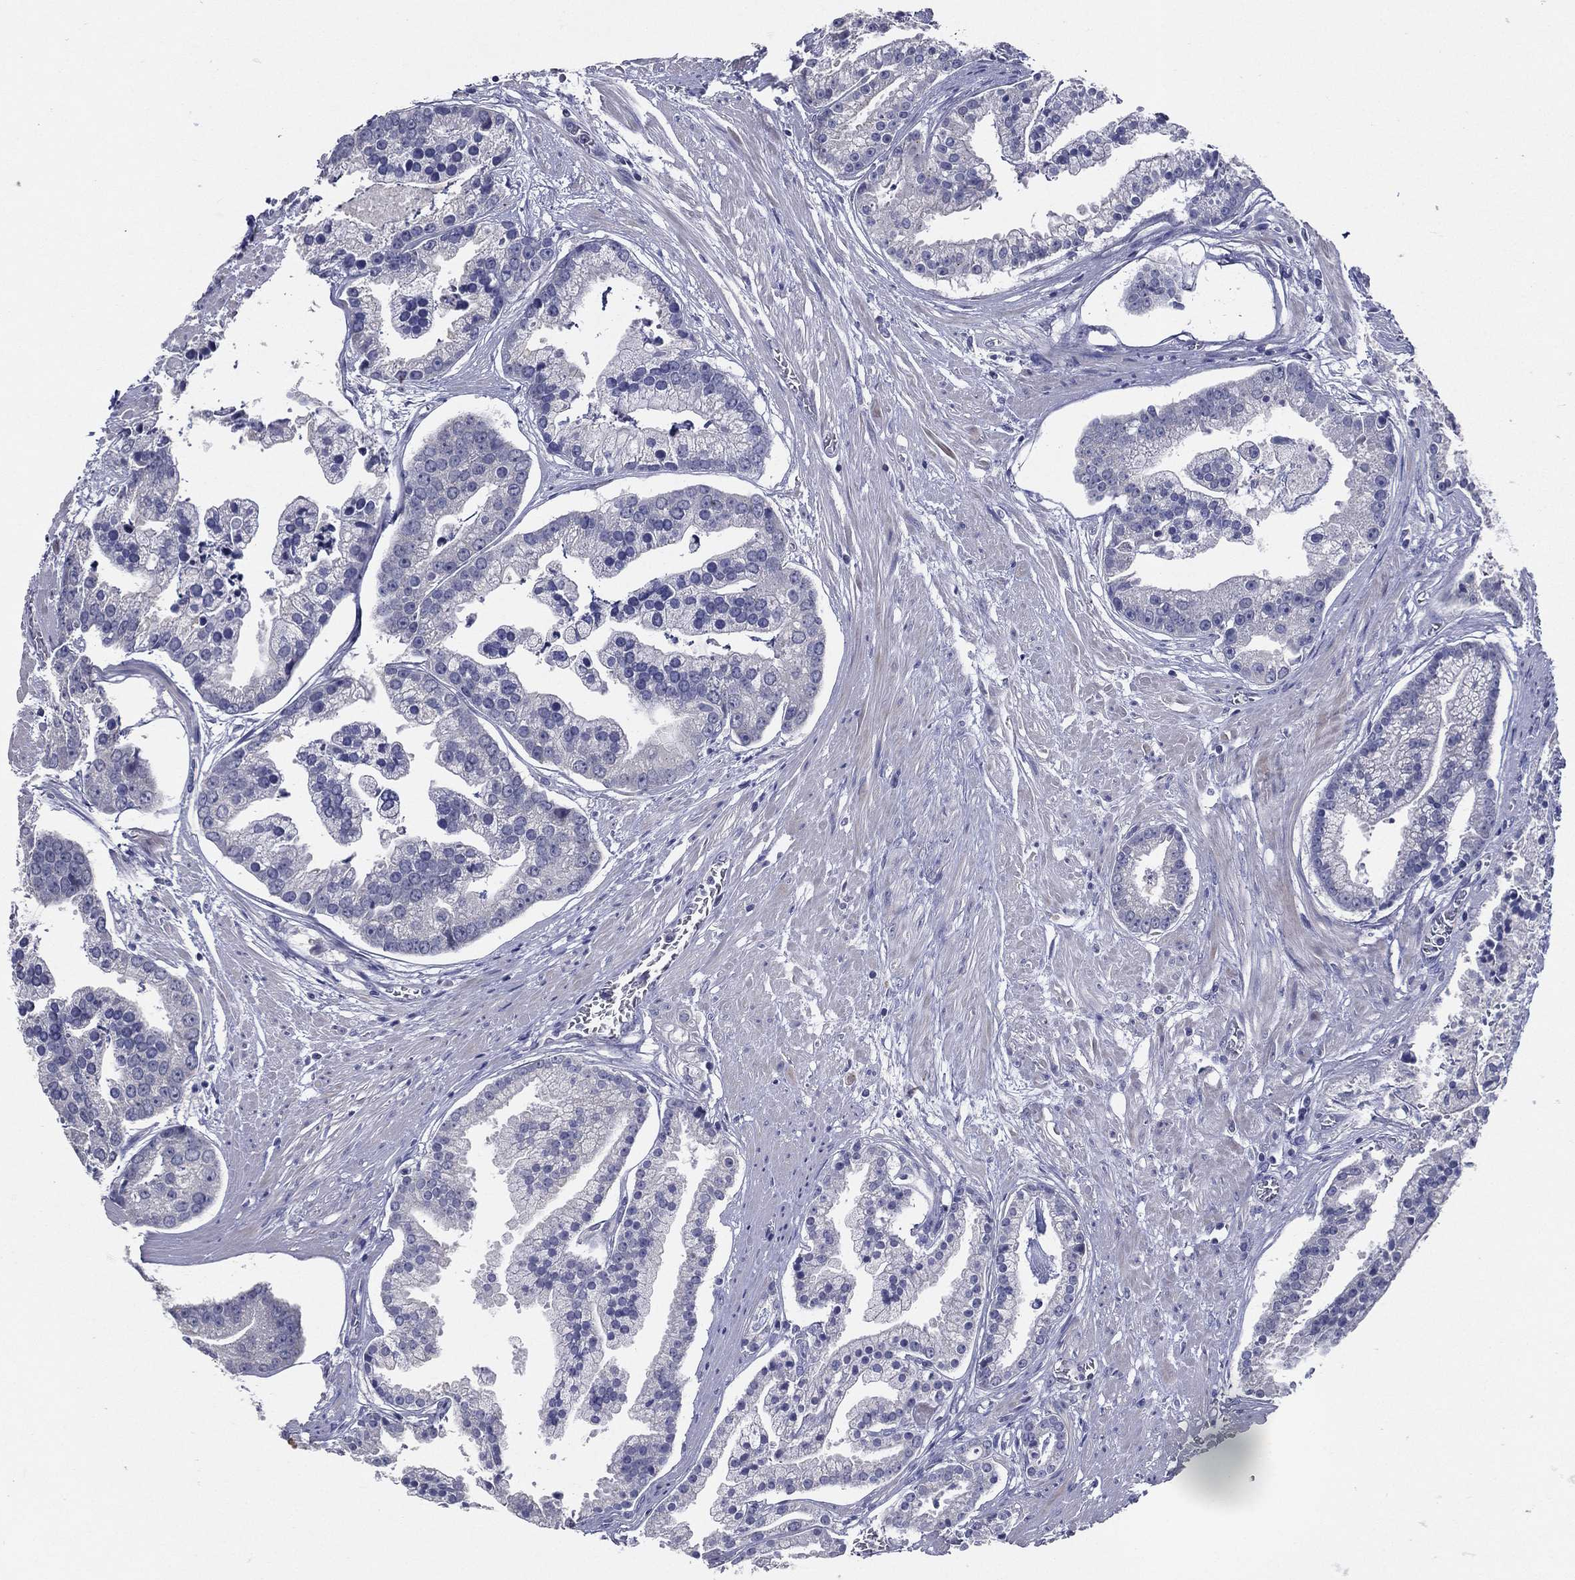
{"staining": {"intensity": "negative", "quantity": "none", "location": "none"}, "tissue": "prostate cancer", "cell_type": "Tumor cells", "image_type": "cancer", "snomed": [{"axis": "morphology", "description": "Adenocarcinoma, NOS"}, {"axis": "topography", "description": "Prostate and seminal vesicle, NOS"}, {"axis": "topography", "description": "Prostate"}], "caption": "Prostate cancer was stained to show a protein in brown. There is no significant staining in tumor cells.", "gene": "SLC13A4", "patient": {"sex": "male", "age": 44}}